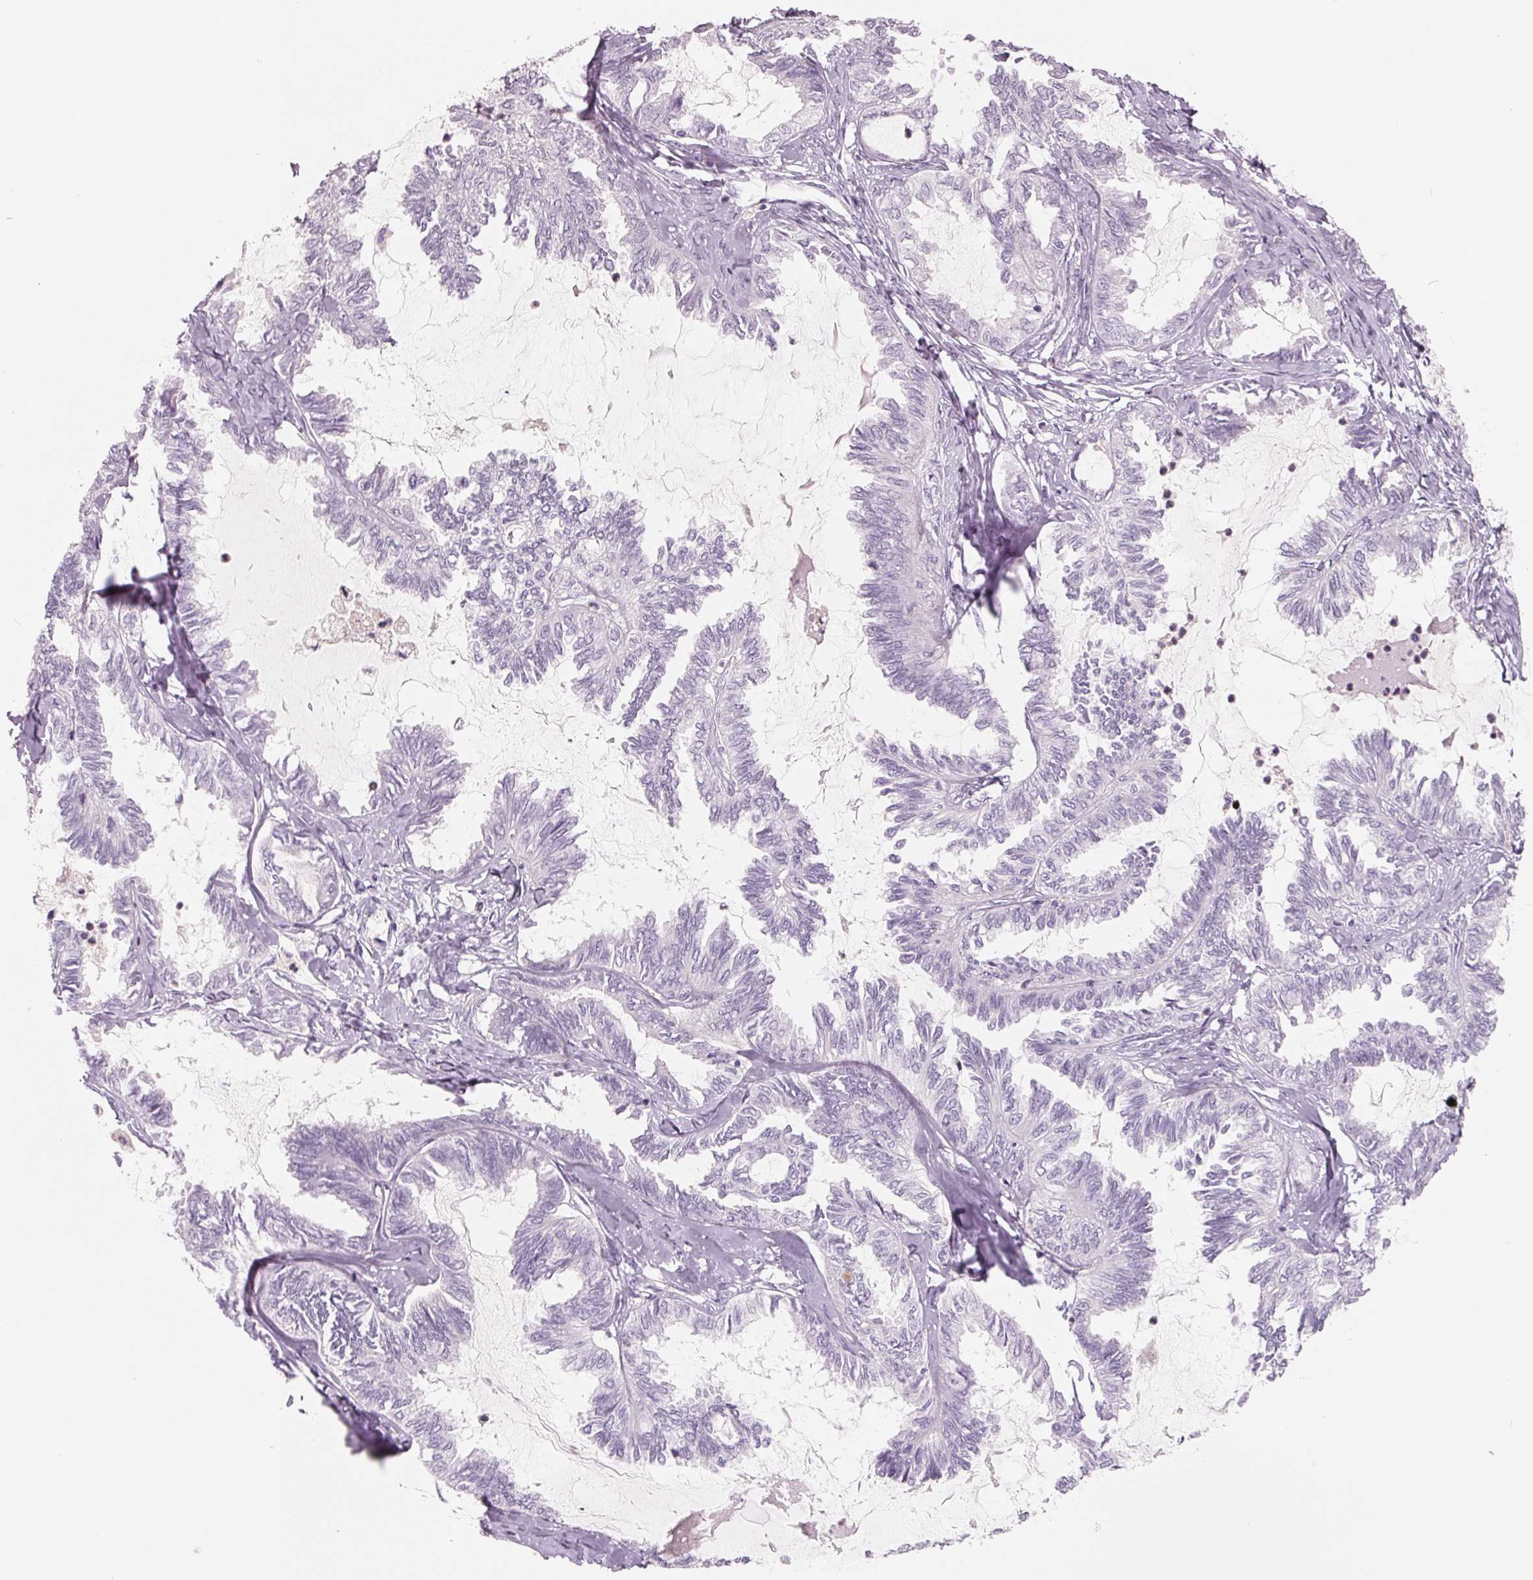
{"staining": {"intensity": "negative", "quantity": "none", "location": "none"}, "tissue": "ovarian cancer", "cell_type": "Tumor cells", "image_type": "cancer", "snomed": [{"axis": "morphology", "description": "Carcinoma, endometroid"}, {"axis": "topography", "description": "Ovary"}], "caption": "Micrograph shows no significant protein staining in tumor cells of ovarian cancer (endometroid carcinoma).", "gene": "FTCD", "patient": {"sex": "female", "age": 70}}